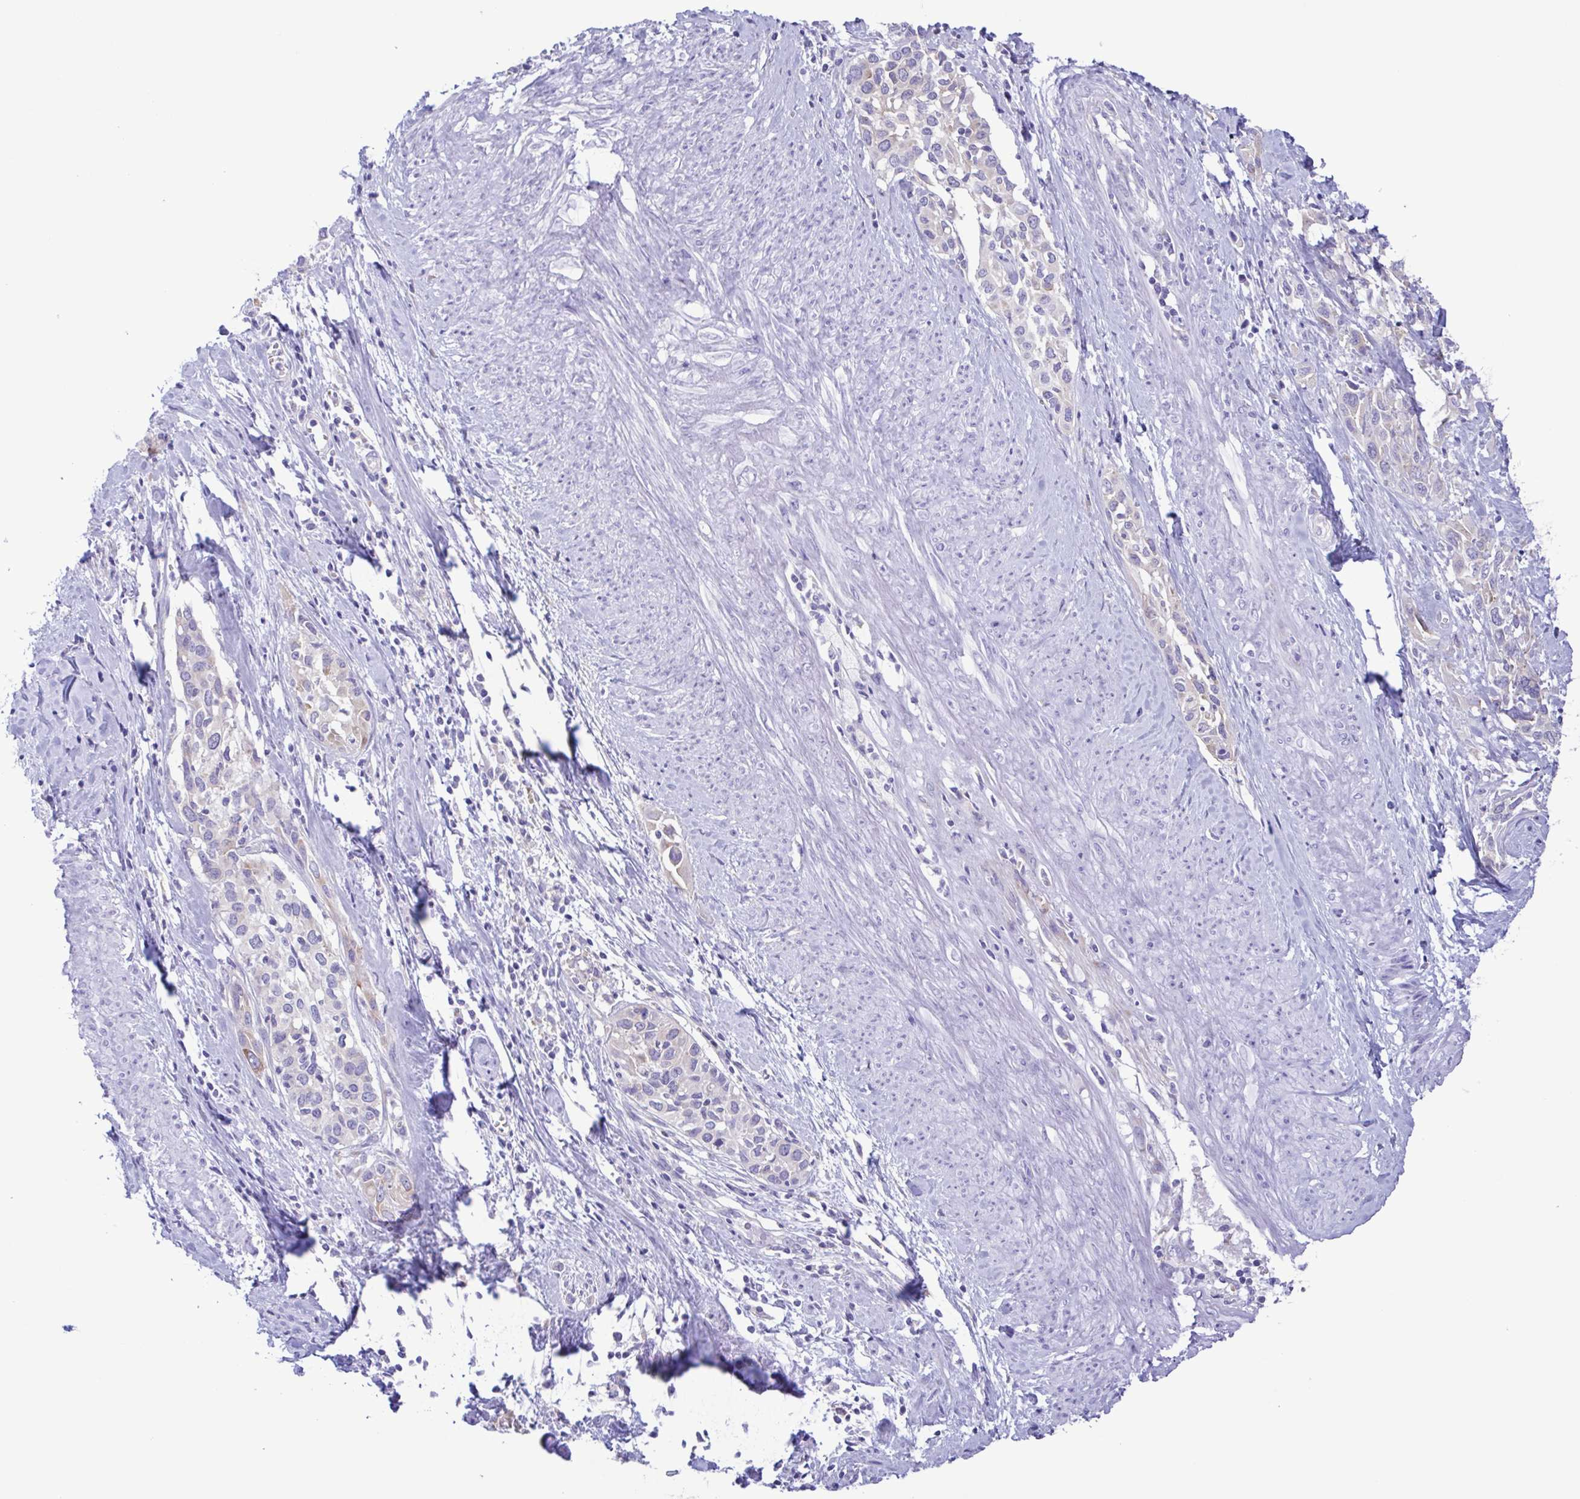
{"staining": {"intensity": "weak", "quantity": "<25%", "location": "cytoplasmic/membranous"}, "tissue": "cervical cancer", "cell_type": "Tumor cells", "image_type": "cancer", "snomed": [{"axis": "morphology", "description": "Squamous cell carcinoma, NOS"}, {"axis": "topography", "description": "Cervix"}], "caption": "IHC histopathology image of human cervical squamous cell carcinoma stained for a protein (brown), which displays no expression in tumor cells.", "gene": "TNNI3", "patient": {"sex": "female", "age": 51}}